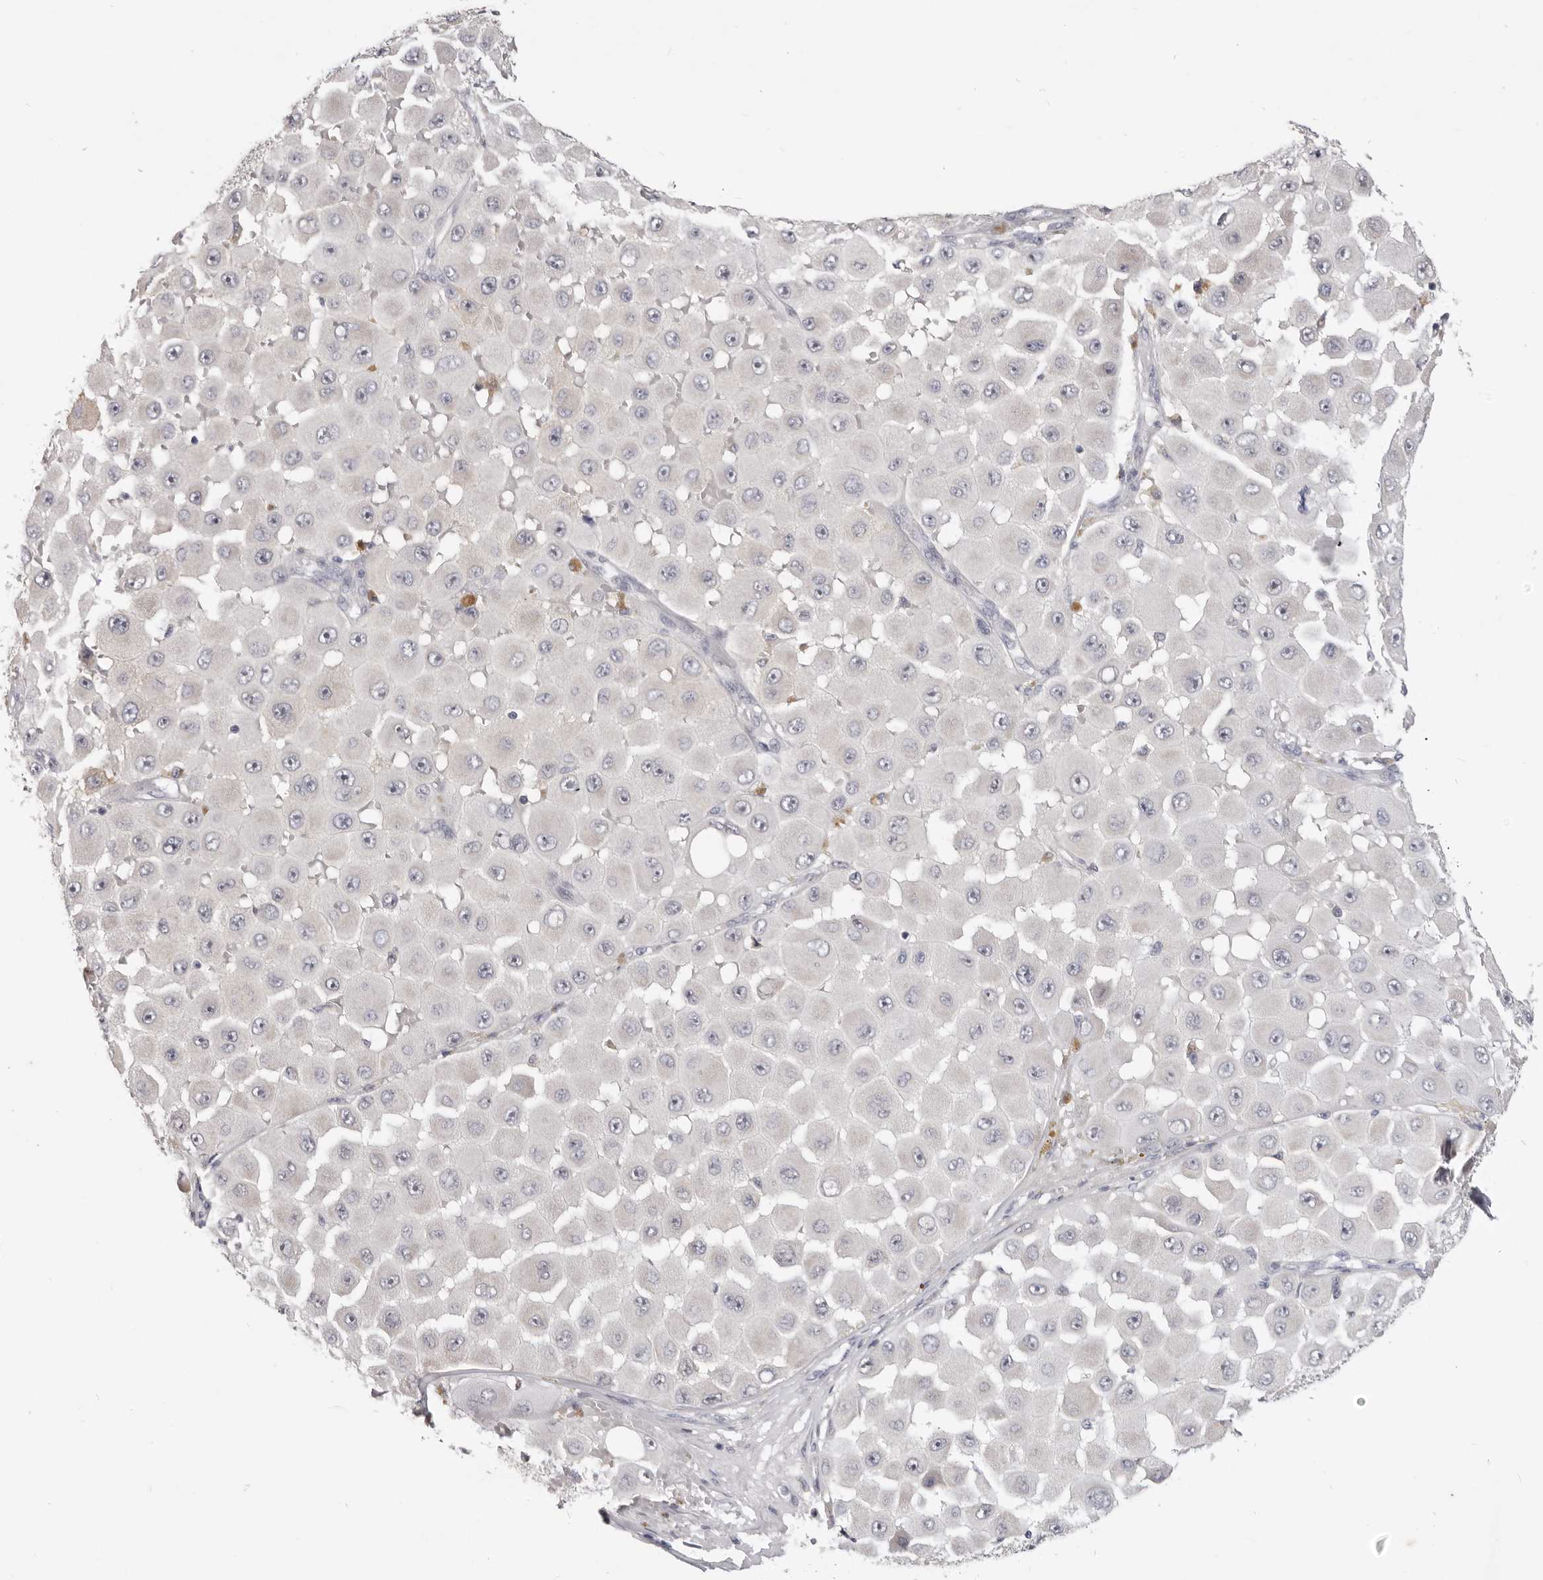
{"staining": {"intensity": "negative", "quantity": "none", "location": "none"}, "tissue": "melanoma", "cell_type": "Tumor cells", "image_type": "cancer", "snomed": [{"axis": "morphology", "description": "Malignant melanoma, NOS"}, {"axis": "topography", "description": "Skin"}], "caption": "IHC histopathology image of human malignant melanoma stained for a protein (brown), which displays no staining in tumor cells.", "gene": "WDR77", "patient": {"sex": "female", "age": 81}}